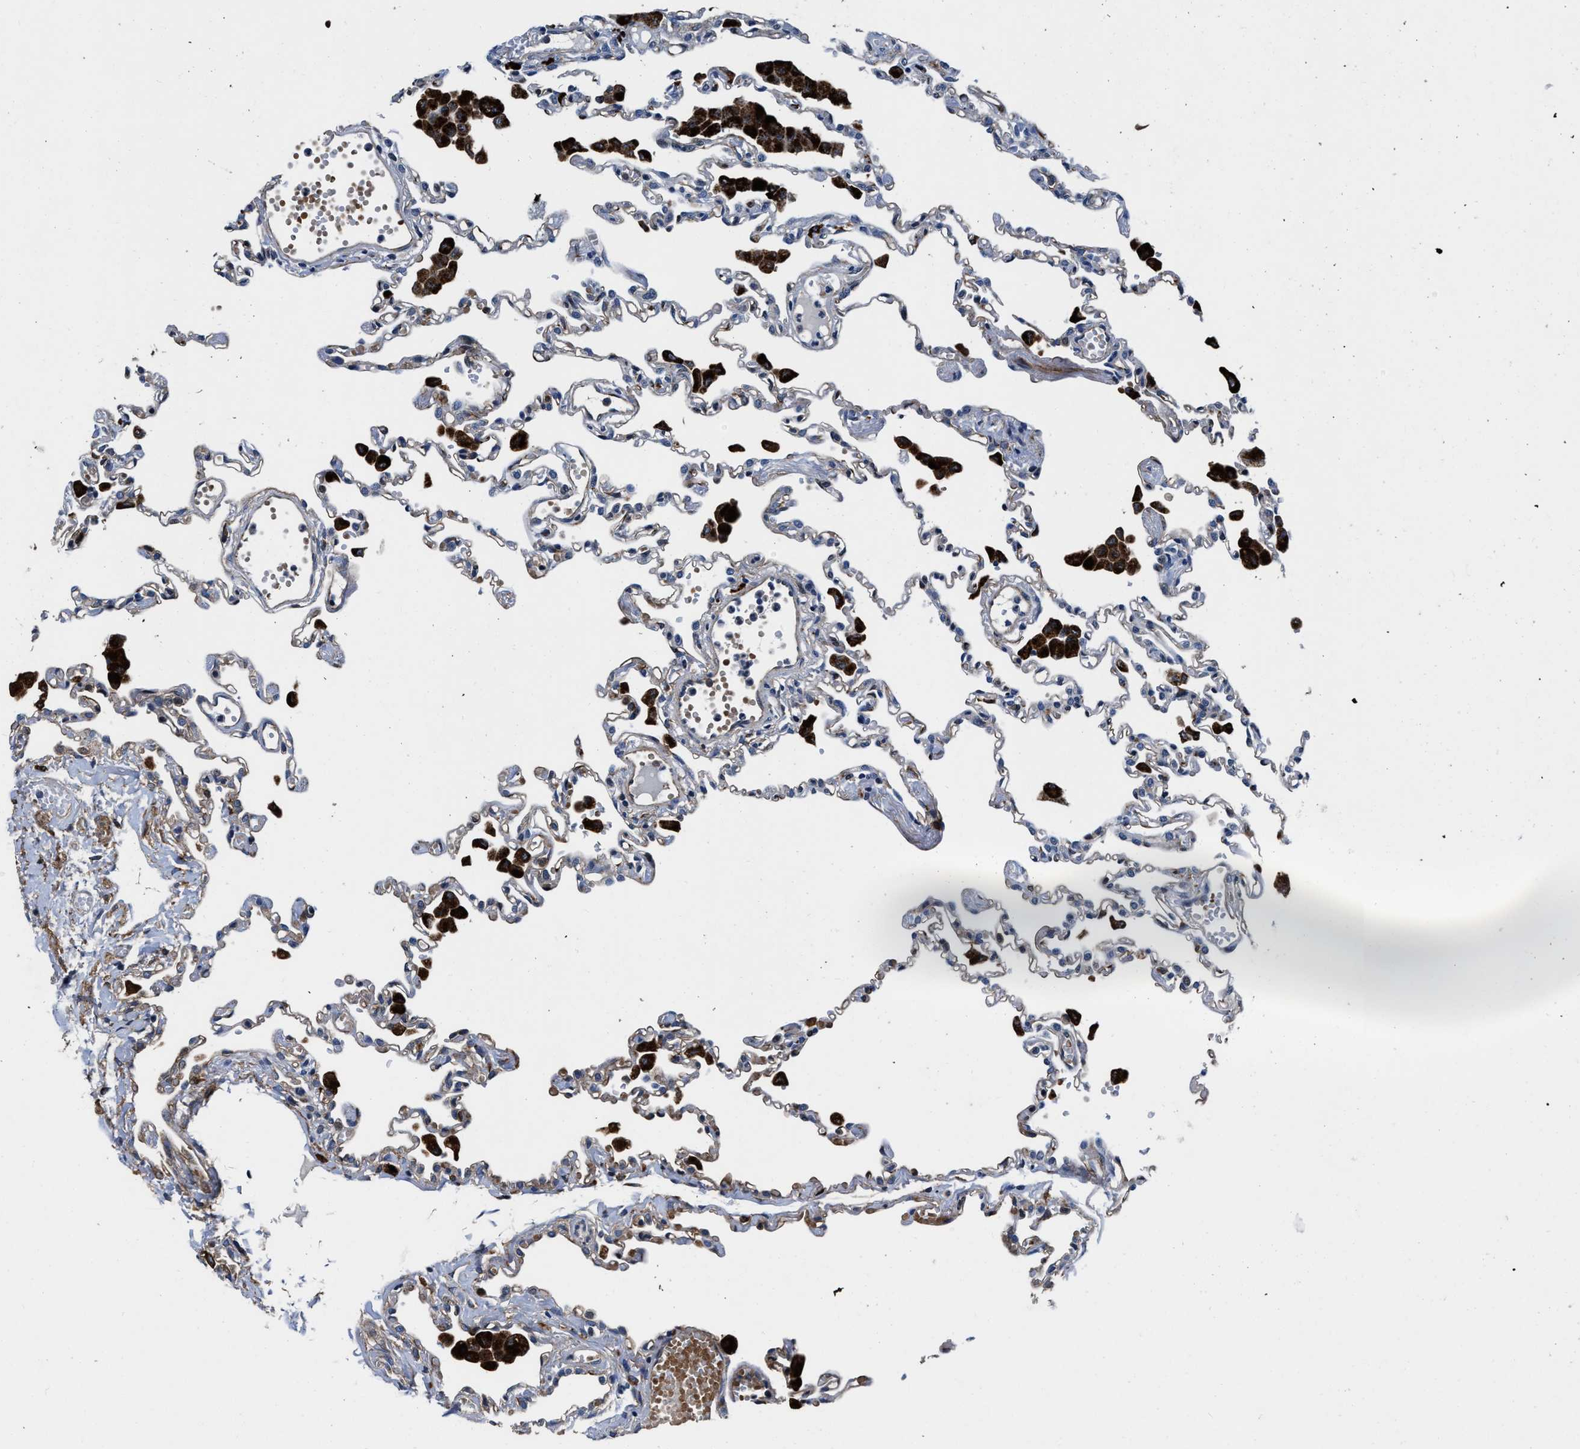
{"staining": {"intensity": "weak", "quantity": "<25%", "location": "cytoplasmic/membranous"}, "tissue": "lung", "cell_type": "Alveolar cells", "image_type": "normal", "snomed": [{"axis": "morphology", "description": "Normal tissue, NOS"}, {"axis": "topography", "description": "Bronchus"}, {"axis": "topography", "description": "Lung"}], "caption": "High power microscopy histopathology image of an immunohistochemistry (IHC) image of normal lung, revealing no significant staining in alveolar cells.", "gene": "C2orf66", "patient": {"sex": "female", "age": 49}}